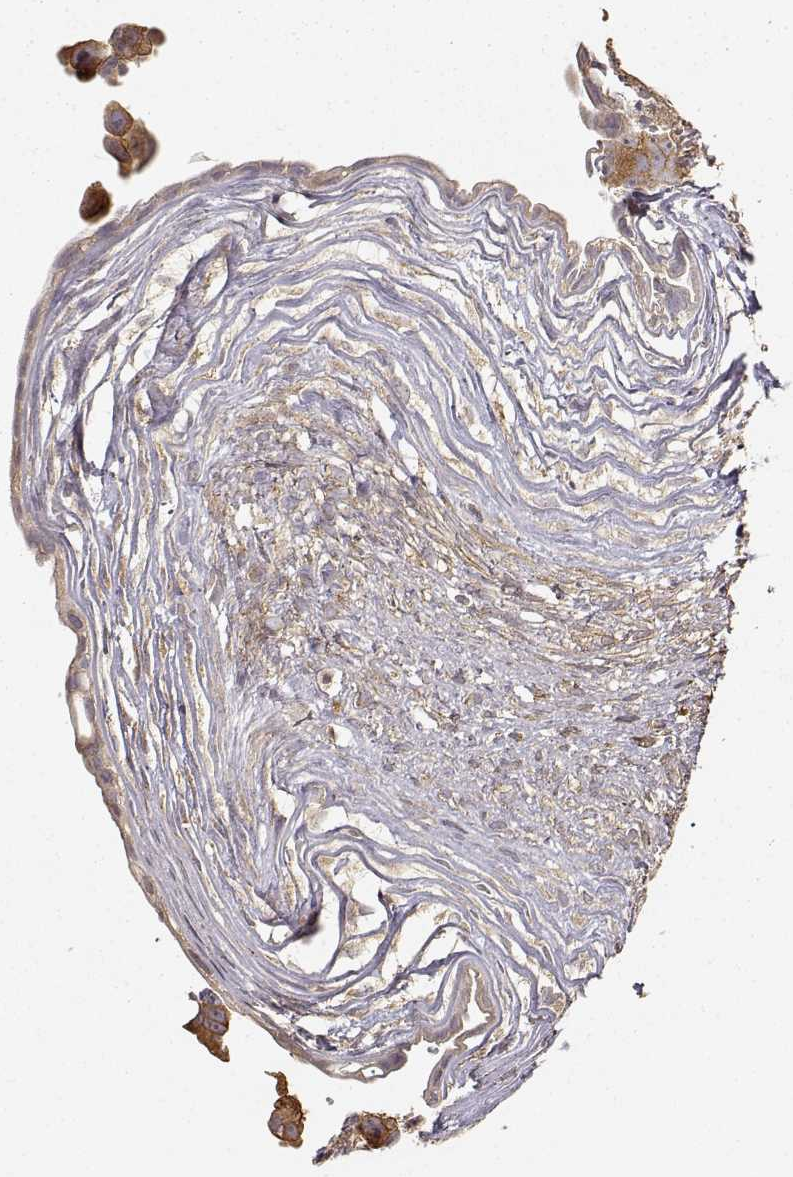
{"staining": {"intensity": "moderate", "quantity": ">75%", "location": "cytoplasmic/membranous"}, "tissue": "testis cancer", "cell_type": "Tumor cells", "image_type": "cancer", "snomed": [{"axis": "morphology", "description": "Normal tissue, NOS"}, {"axis": "morphology", "description": "Carcinoma, Embryonal, NOS"}, {"axis": "topography", "description": "Testis"}, {"axis": "topography", "description": "Epididymis"}], "caption": "Testis cancer was stained to show a protein in brown. There is medium levels of moderate cytoplasmic/membranous staining in about >75% of tumor cells.", "gene": "LAMA4", "patient": {"sex": "male", "age": 24}}